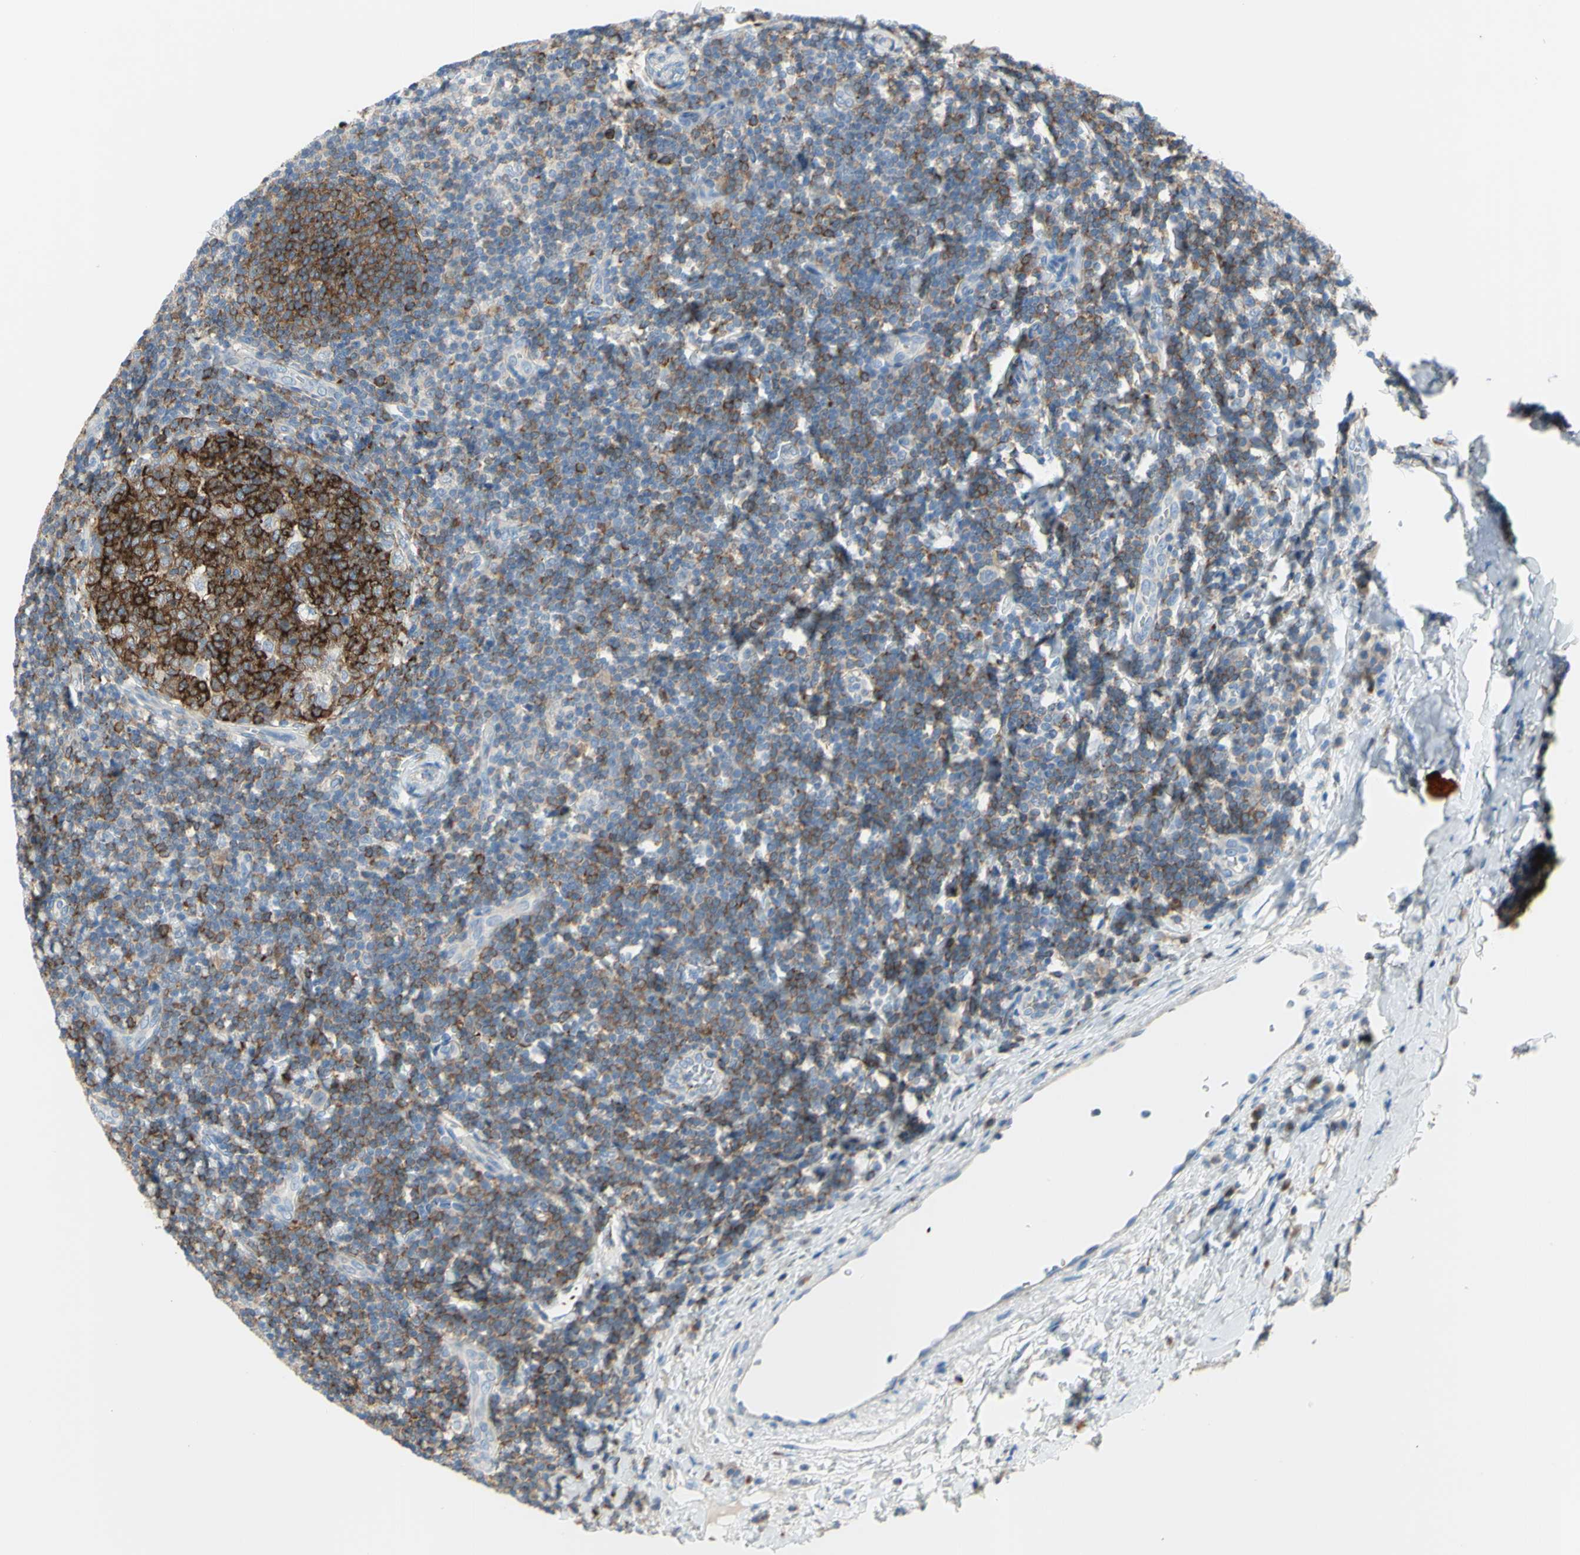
{"staining": {"intensity": "strong", "quantity": ">75%", "location": "cytoplasmic/membranous"}, "tissue": "tonsil", "cell_type": "Germinal center cells", "image_type": "normal", "snomed": [{"axis": "morphology", "description": "Normal tissue, NOS"}, {"axis": "topography", "description": "Tonsil"}], "caption": "IHC of normal tonsil reveals high levels of strong cytoplasmic/membranous positivity in approximately >75% of germinal center cells.", "gene": "MUC1", "patient": {"sex": "male", "age": 31}}